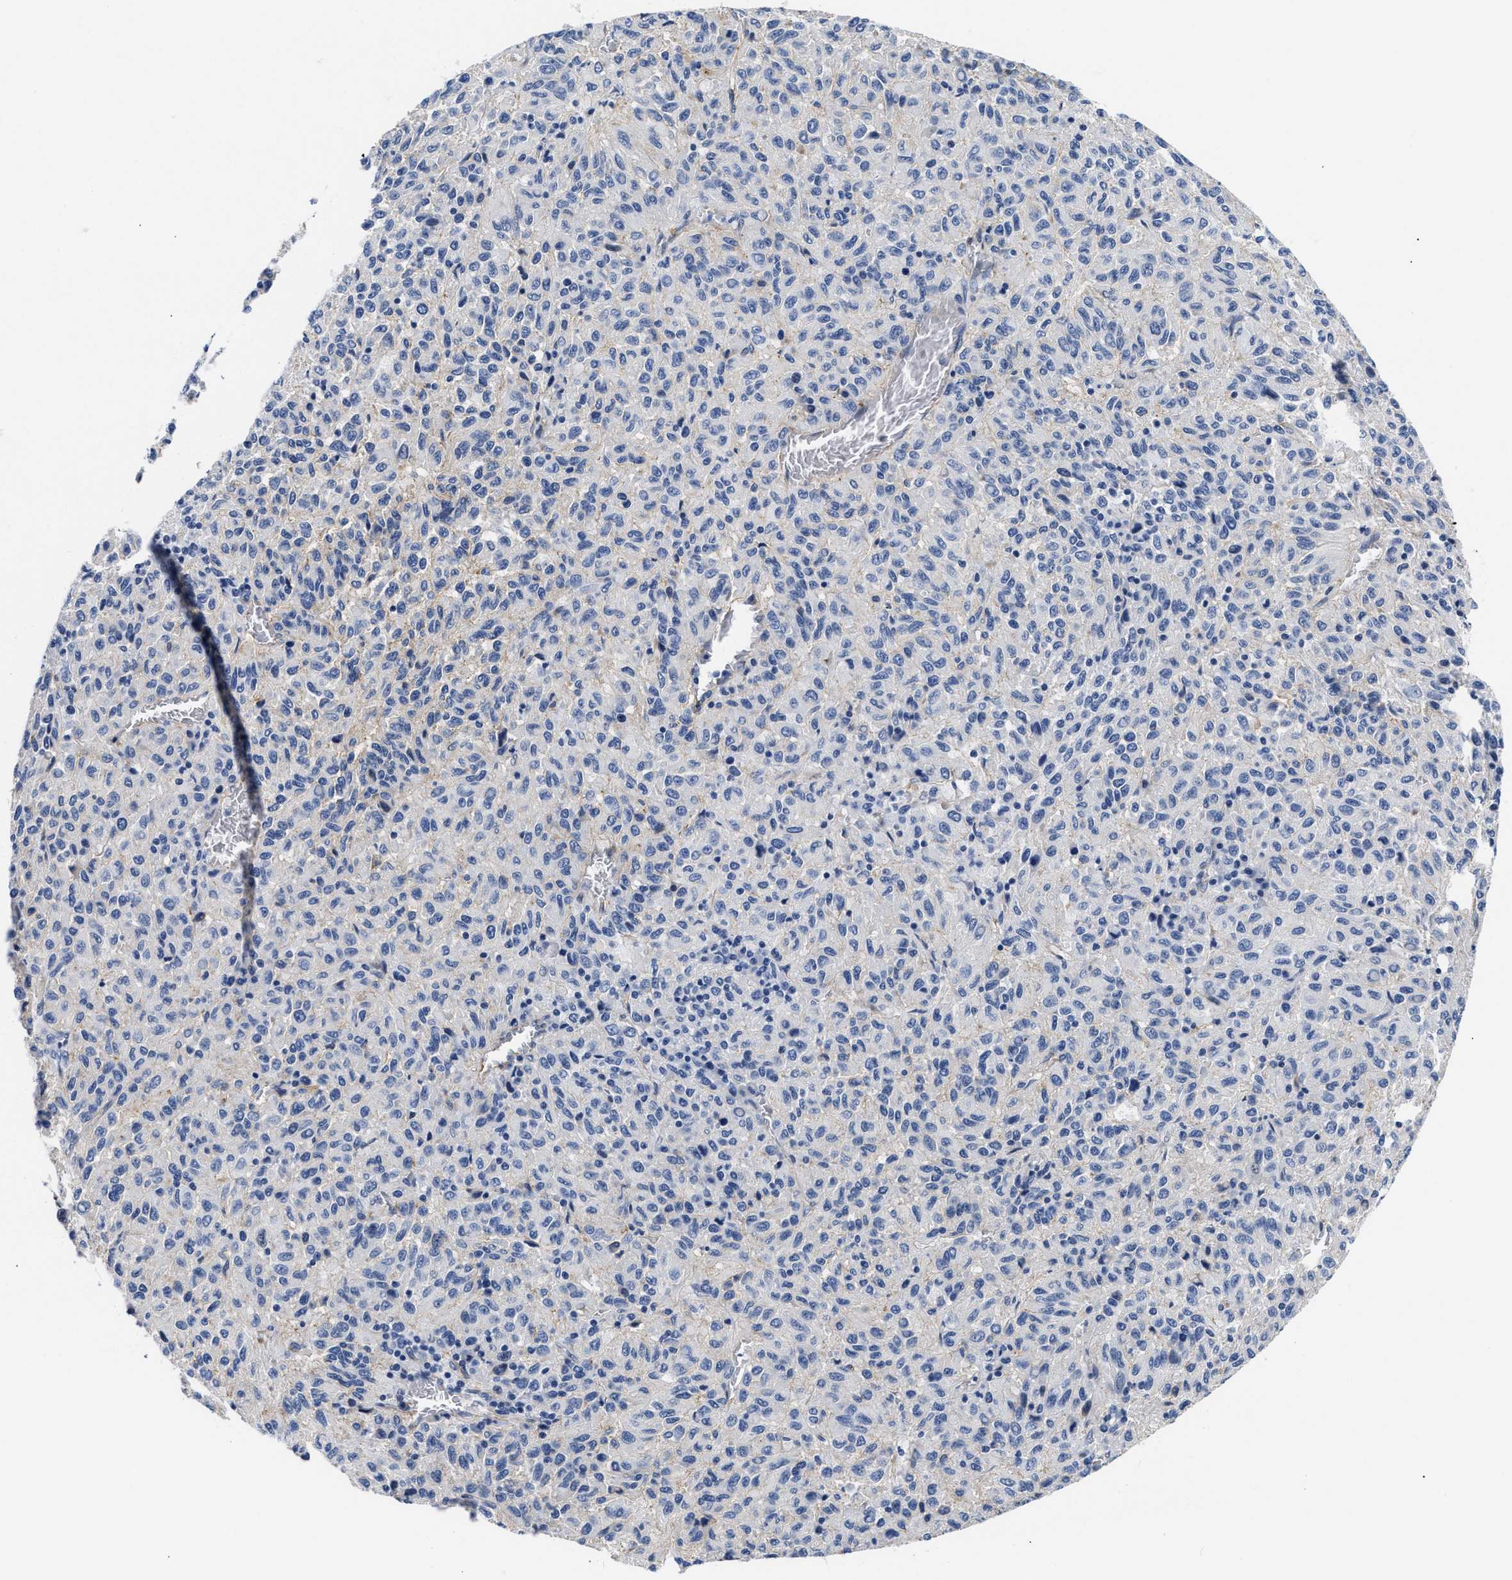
{"staining": {"intensity": "negative", "quantity": "none", "location": "none"}, "tissue": "melanoma", "cell_type": "Tumor cells", "image_type": "cancer", "snomed": [{"axis": "morphology", "description": "Malignant melanoma, Metastatic site"}, {"axis": "topography", "description": "Lung"}], "caption": "Malignant melanoma (metastatic site) stained for a protein using immunohistochemistry exhibits no staining tumor cells.", "gene": "TRIM29", "patient": {"sex": "male", "age": 64}}